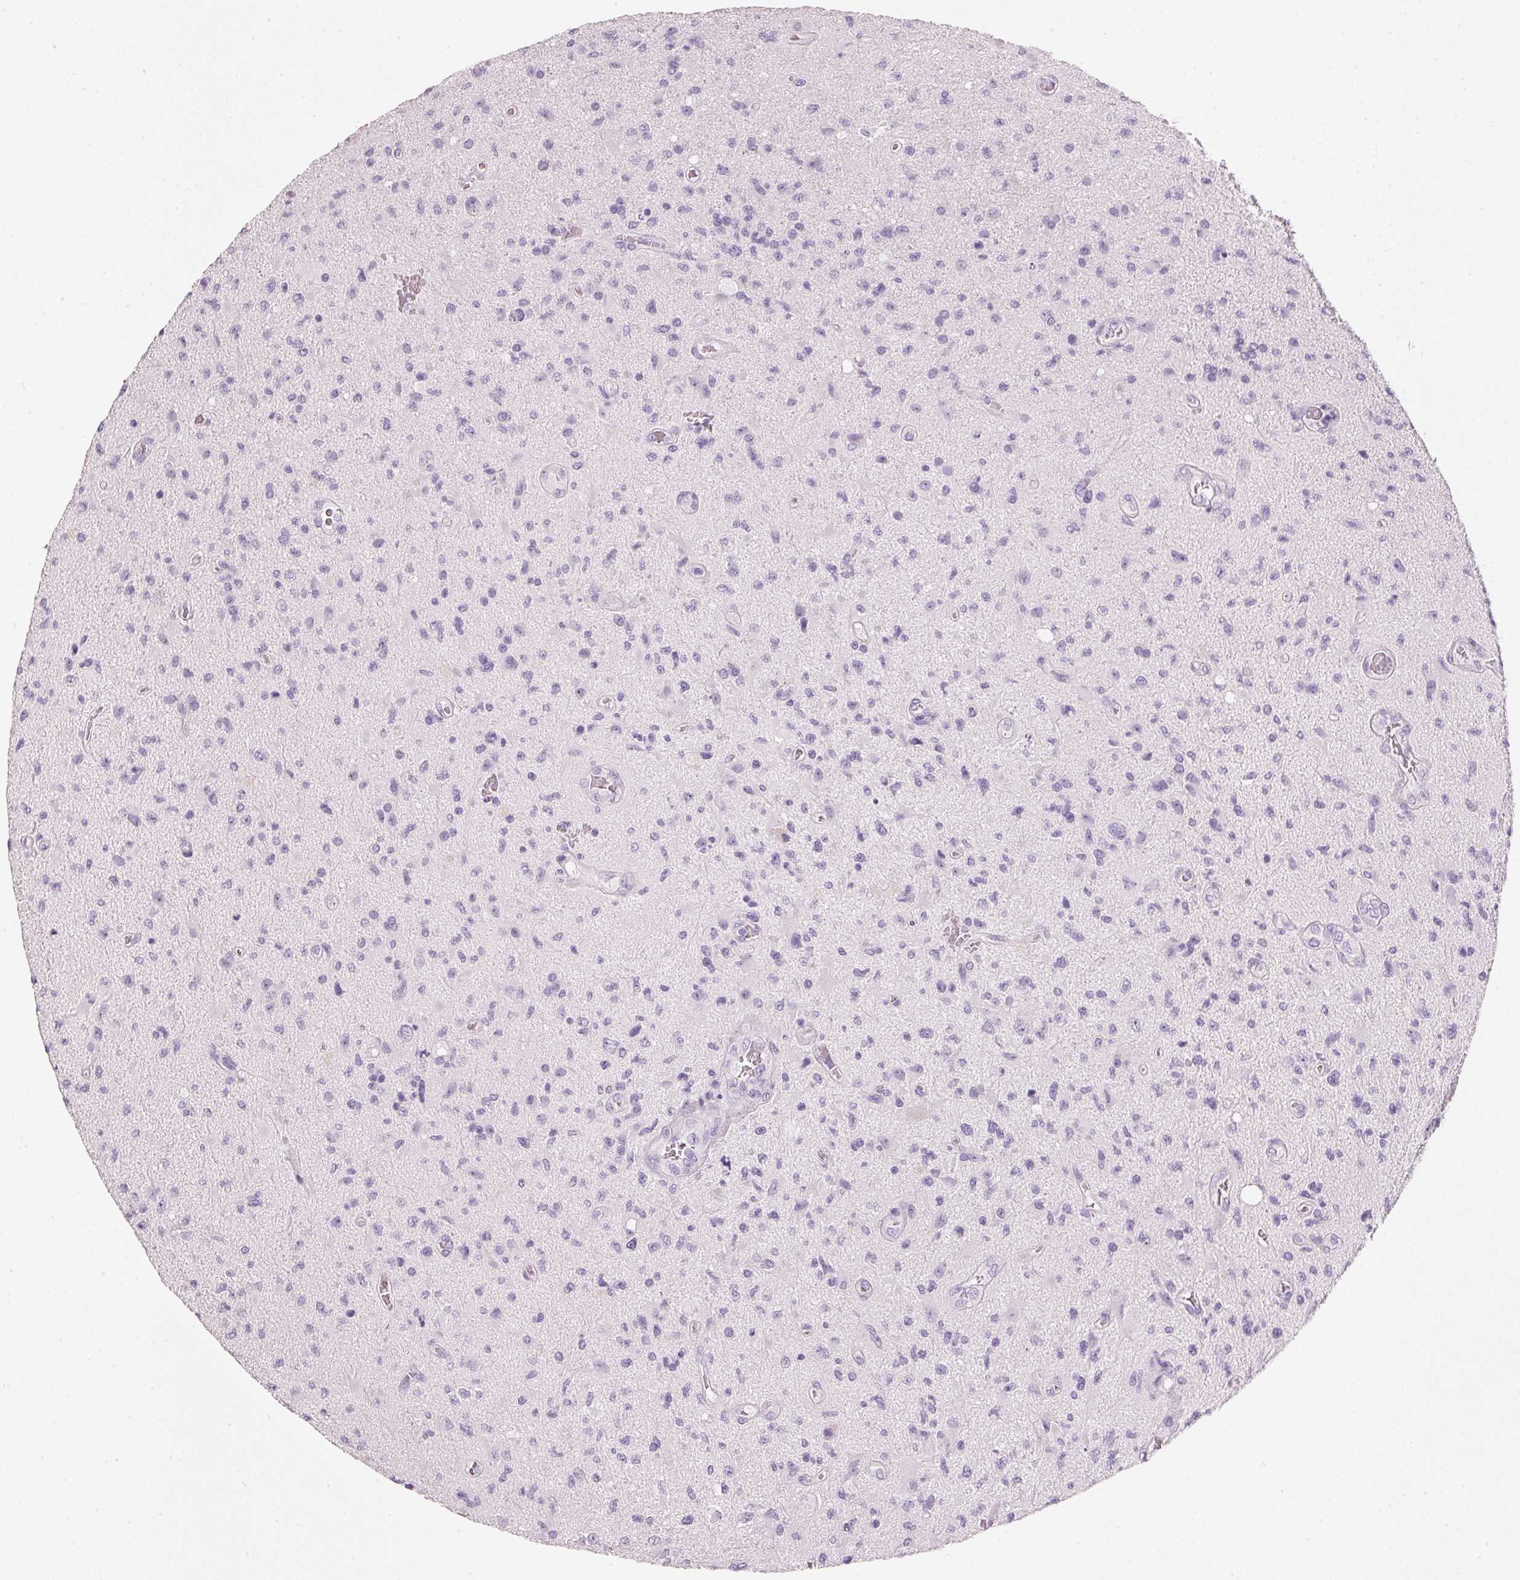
{"staining": {"intensity": "negative", "quantity": "none", "location": "none"}, "tissue": "glioma", "cell_type": "Tumor cells", "image_type": "cancer", "snomed": [{"axis": "morphology", "description": "Glioma, malignant, High grade"}, {"axis": "topography", "description": "Brain"}], "caption": "Immunohistochemistry (IHC) of malignant high-grade glioma demonstrates no staining in tumor cells. (Brightfield microscopy of DAB immunohistochemistry at high magnification).", "gene": "PDXDC1", "patient": {"sex": "male", "age": 67}}